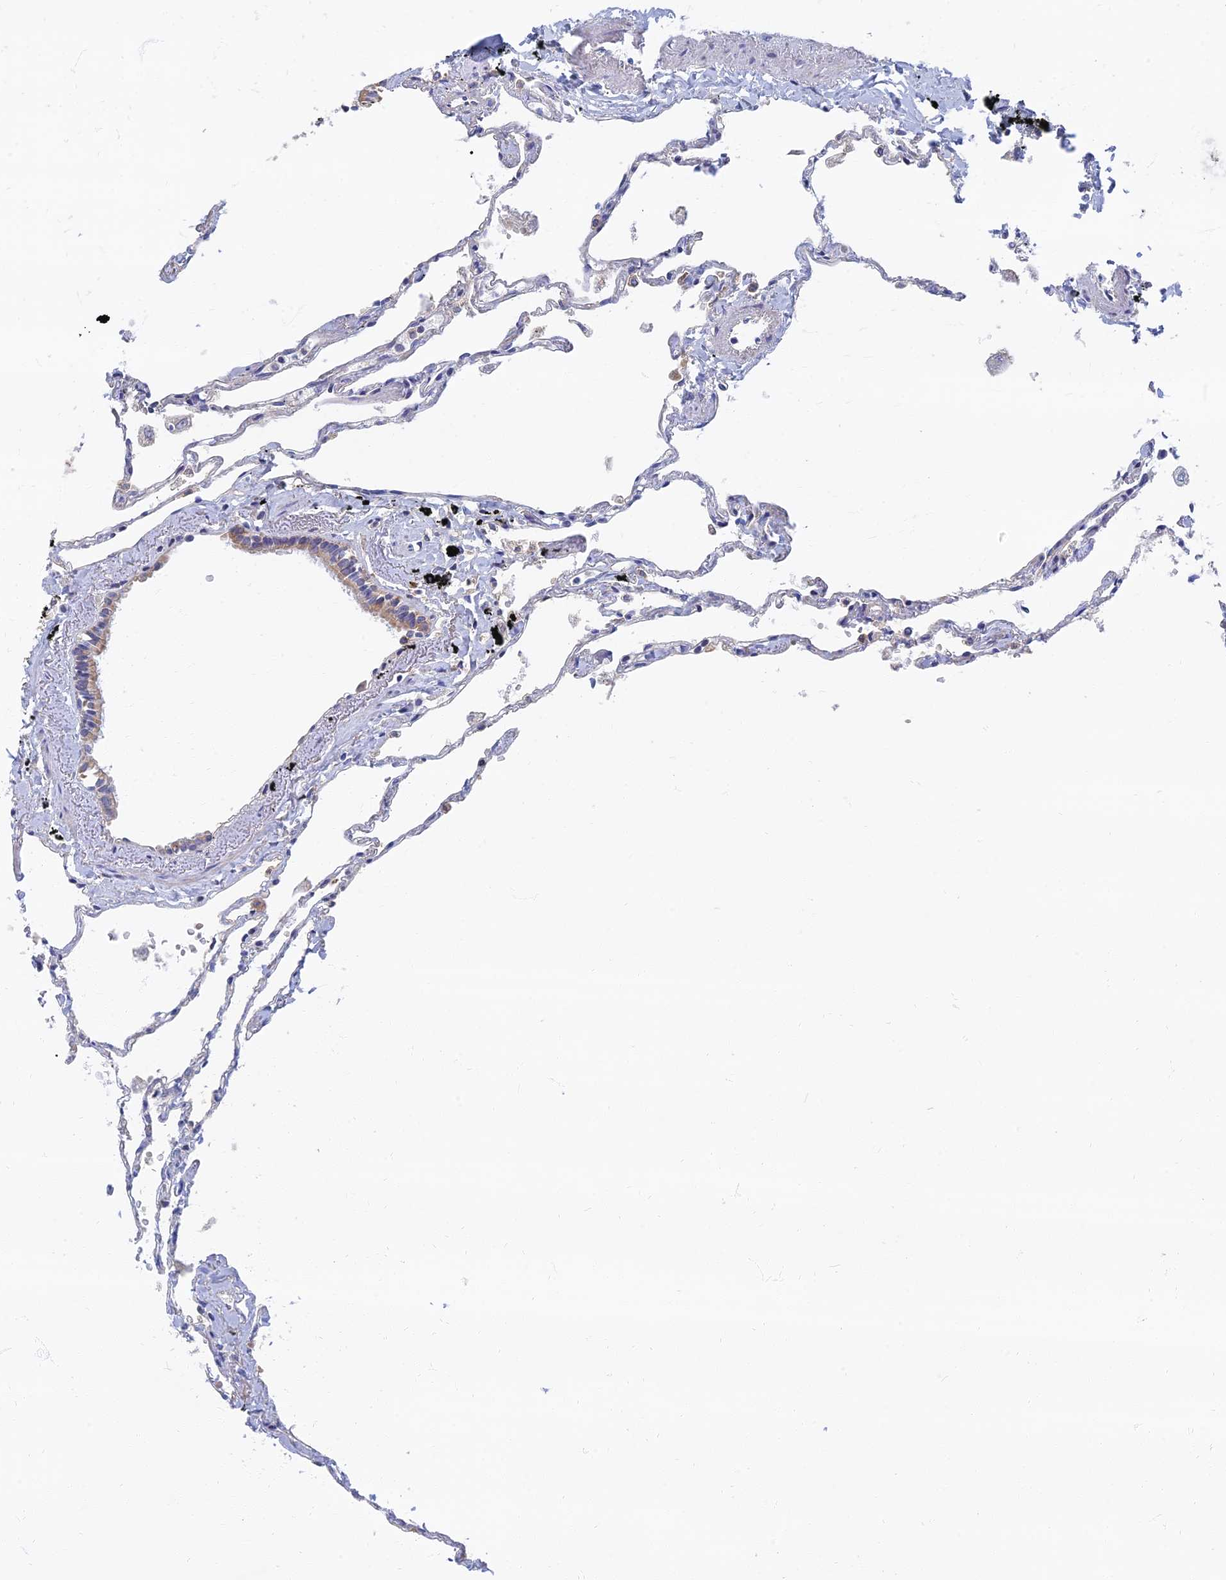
{"staining": {"intensity": "moderate", "quantity": "<25%", "location": "cytoplasmic/membranous"}, "tissue": "lung", "cell_type": "Alveolar cells", "image_type": "normal", "snomed": [{"axis": "morphology", "description": "Normal tissue, NOS"}, {"axis": "topography", "description": "Lung"}], "caption": "Protein staining of unremarkable lung reveals moderate cytoplasmic/membranous expression in about <25% of alveolar cells.", "gene": "TMEM44", "patient": {"sex": "female", "age": 67}}